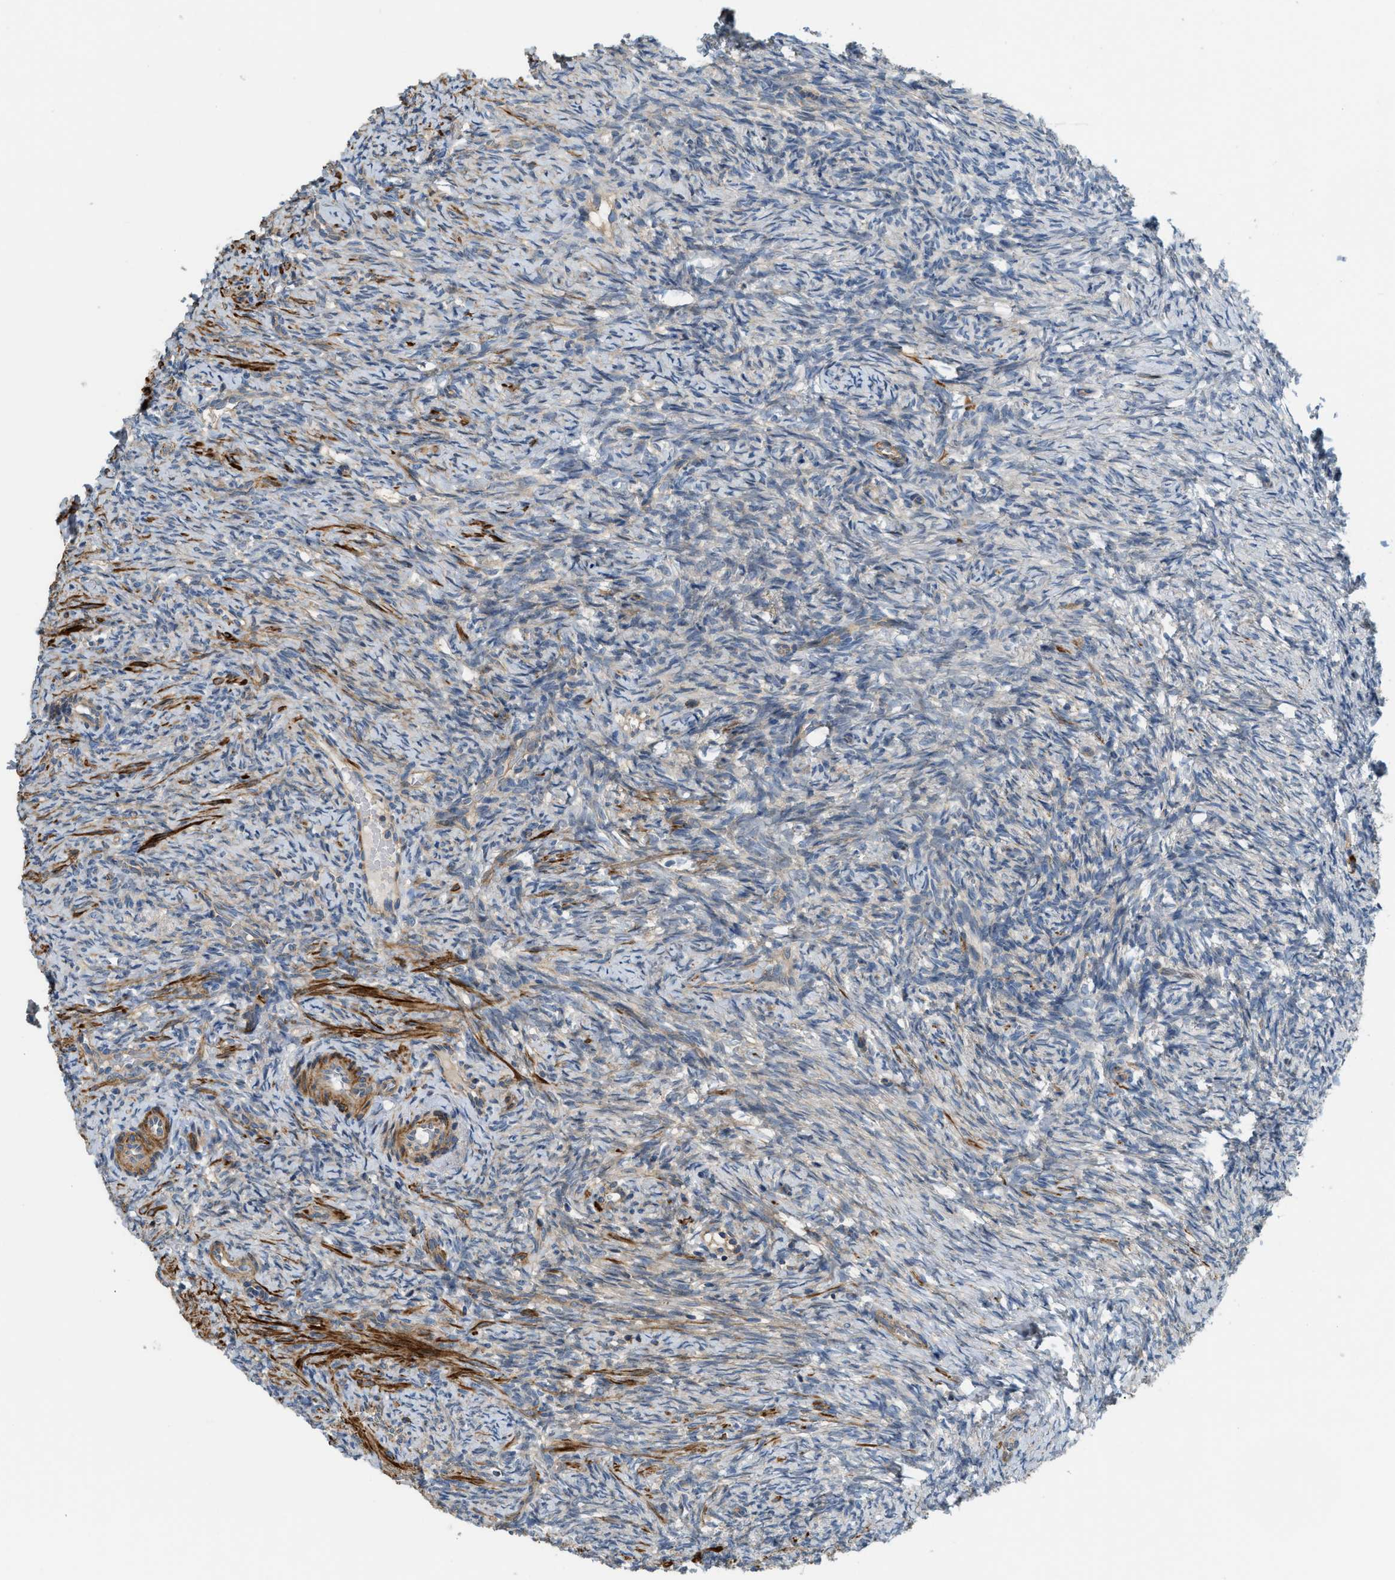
{"staining": {"intensity": "moderate", "quantity": ">75%", "location": "cytoplasmic/membranous"}, "tissue": "ovary", "cell_type": "Follicle cells", "image_type": "normal", "snomed": [{"axis": "morphology", "description": "Normal tissue, NOS"}, {"axis": "topography", "description": "Ovary"}], "caption": "Immunohistochemical staining of benign ovary reveals >75% levels of moderate cytoplasmic/membranous protein staining in about >75% of follicle cells.", "gene": "BTN3A2", "patient": {"sex": "female", "age": 41}}